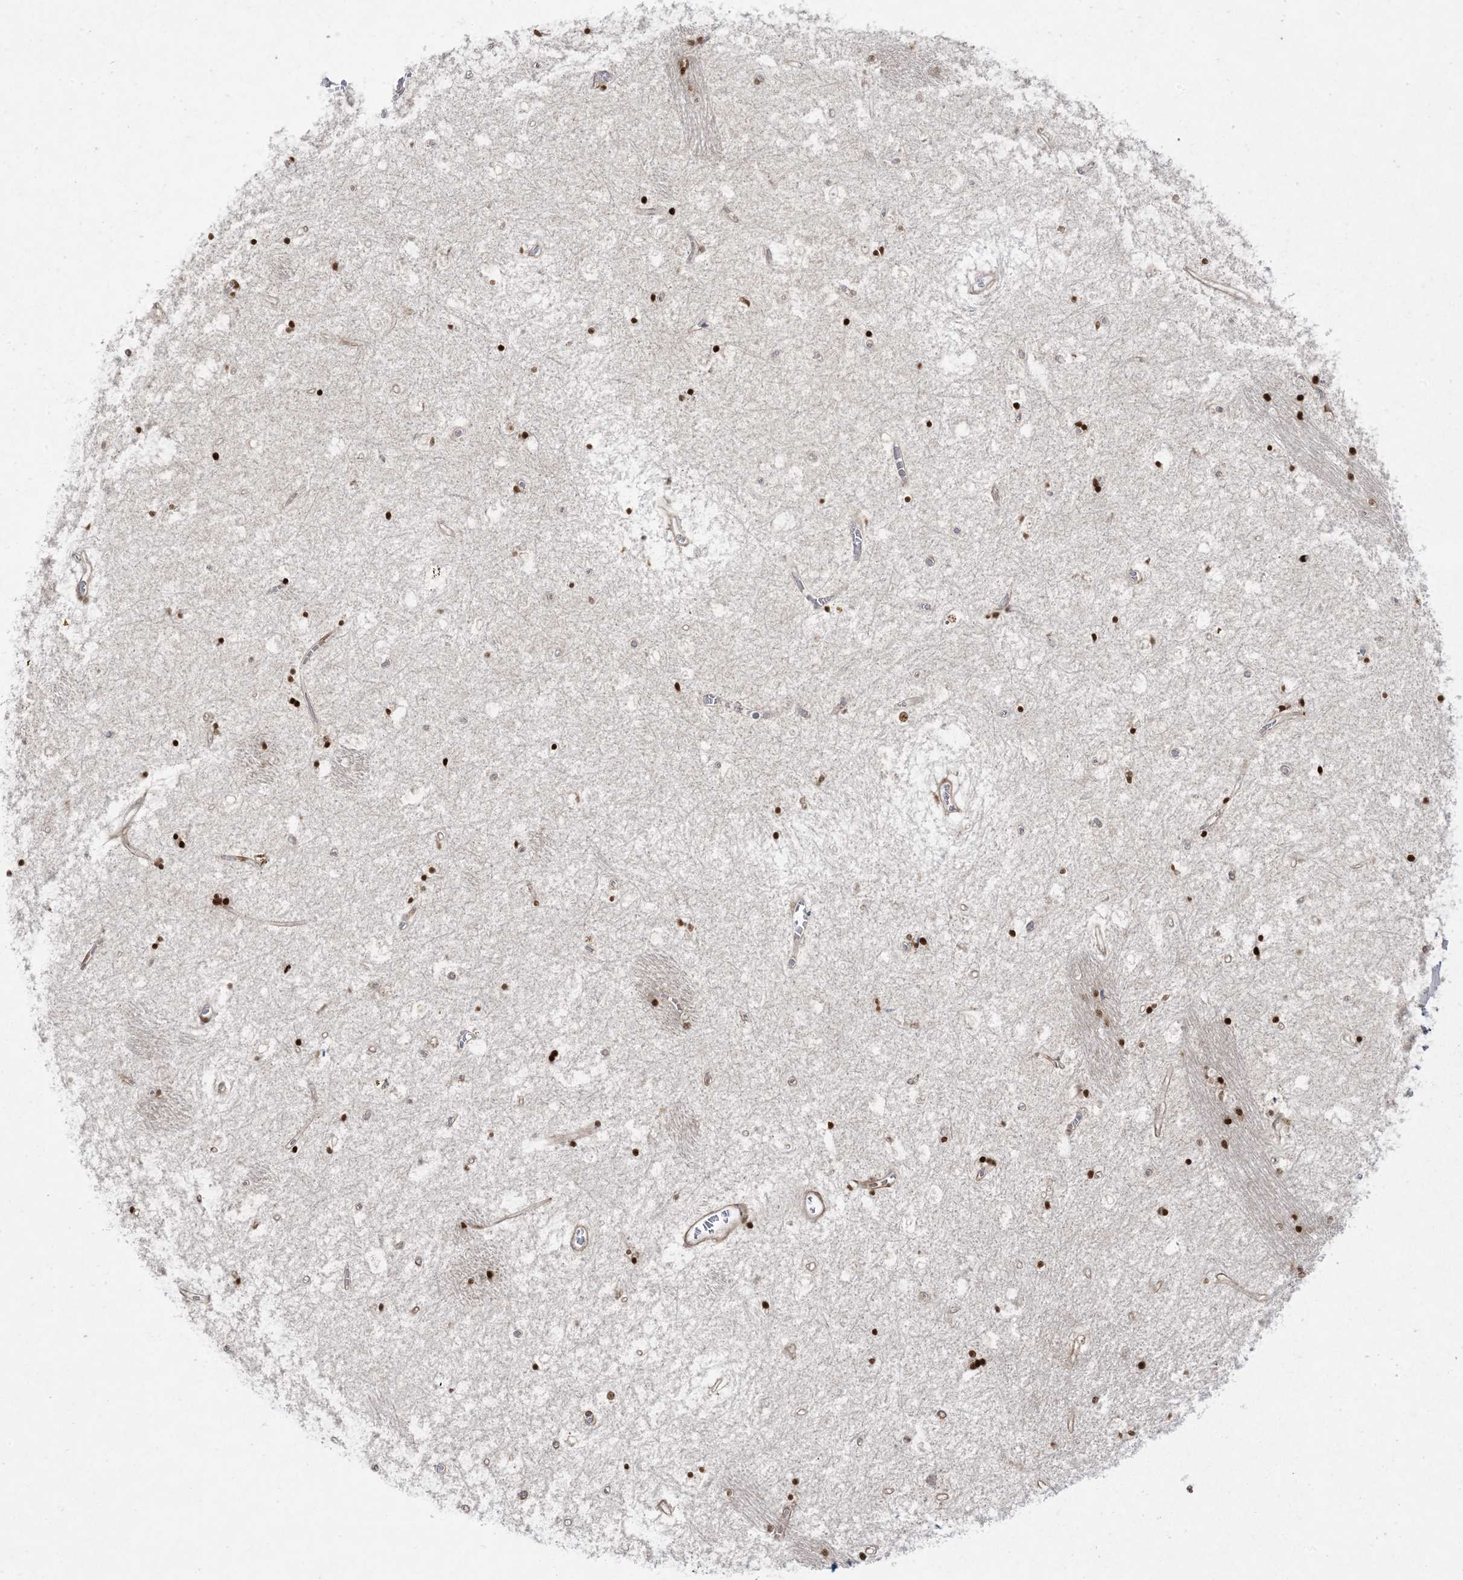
{"staining": {"intensity": "strong", "quantity": "25%-75%", "location": "nuclear"}, "tissue": "caudate", "cell_type": "Glial cells", "image_type": "normal", "snomed": [{"axis": "morphology", "description": "Normal tissue, NOS"}, {"axis": "topography", "description": "Lateral ventricle wall"}], "caption": "Immunohistochemical staining of unremarkable caudate displays 25%-75% levels of strong nuclear protein staining in about 25%-75% of glial cells.", "gene": "RBM10", "patient": {"sex": "male", "age": 70}}